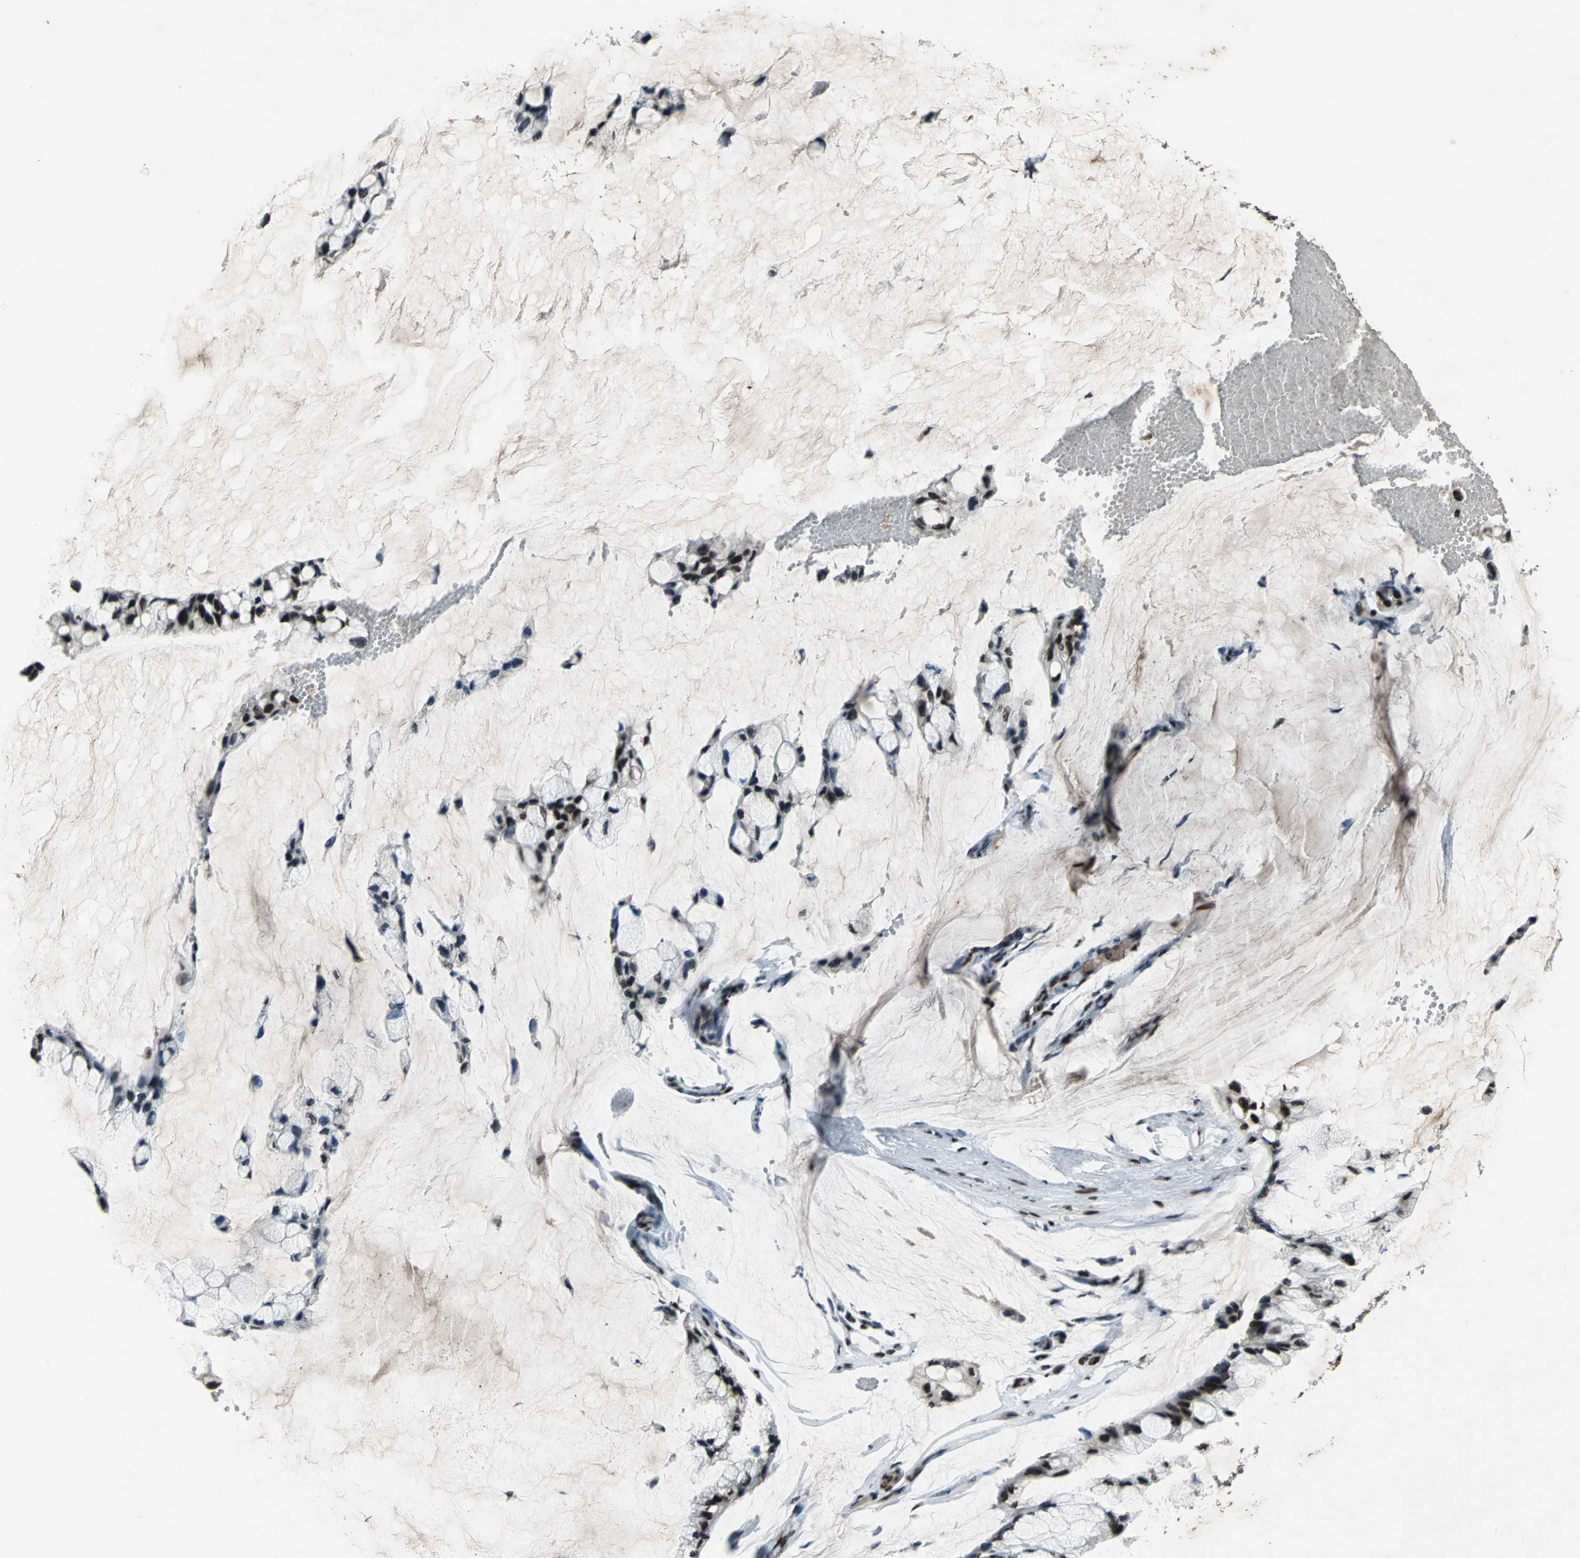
{"staining": {"intensity": "strong", "quantity": "25%-75%", "location": "nuclear"}, "tissue": "ovarian cancer", "cell_type": "Tumor cells", "image_type": "cancer", "snomed": [{"axis": "morphology", "description": "Cystadenocarcinoma, mucinous, NOS"}, {"axis": "topography", "description": "Ovary"}], "caption": "Strong nuclear positivity for a protein is appreciated in approximately 25%-75% of tumor cells of ovarian mucinous cystadenocarcinoma using immunohistochemistry (IHC).", "gene": "MTA2", "patient": {"sex": "female", "age": 39}}